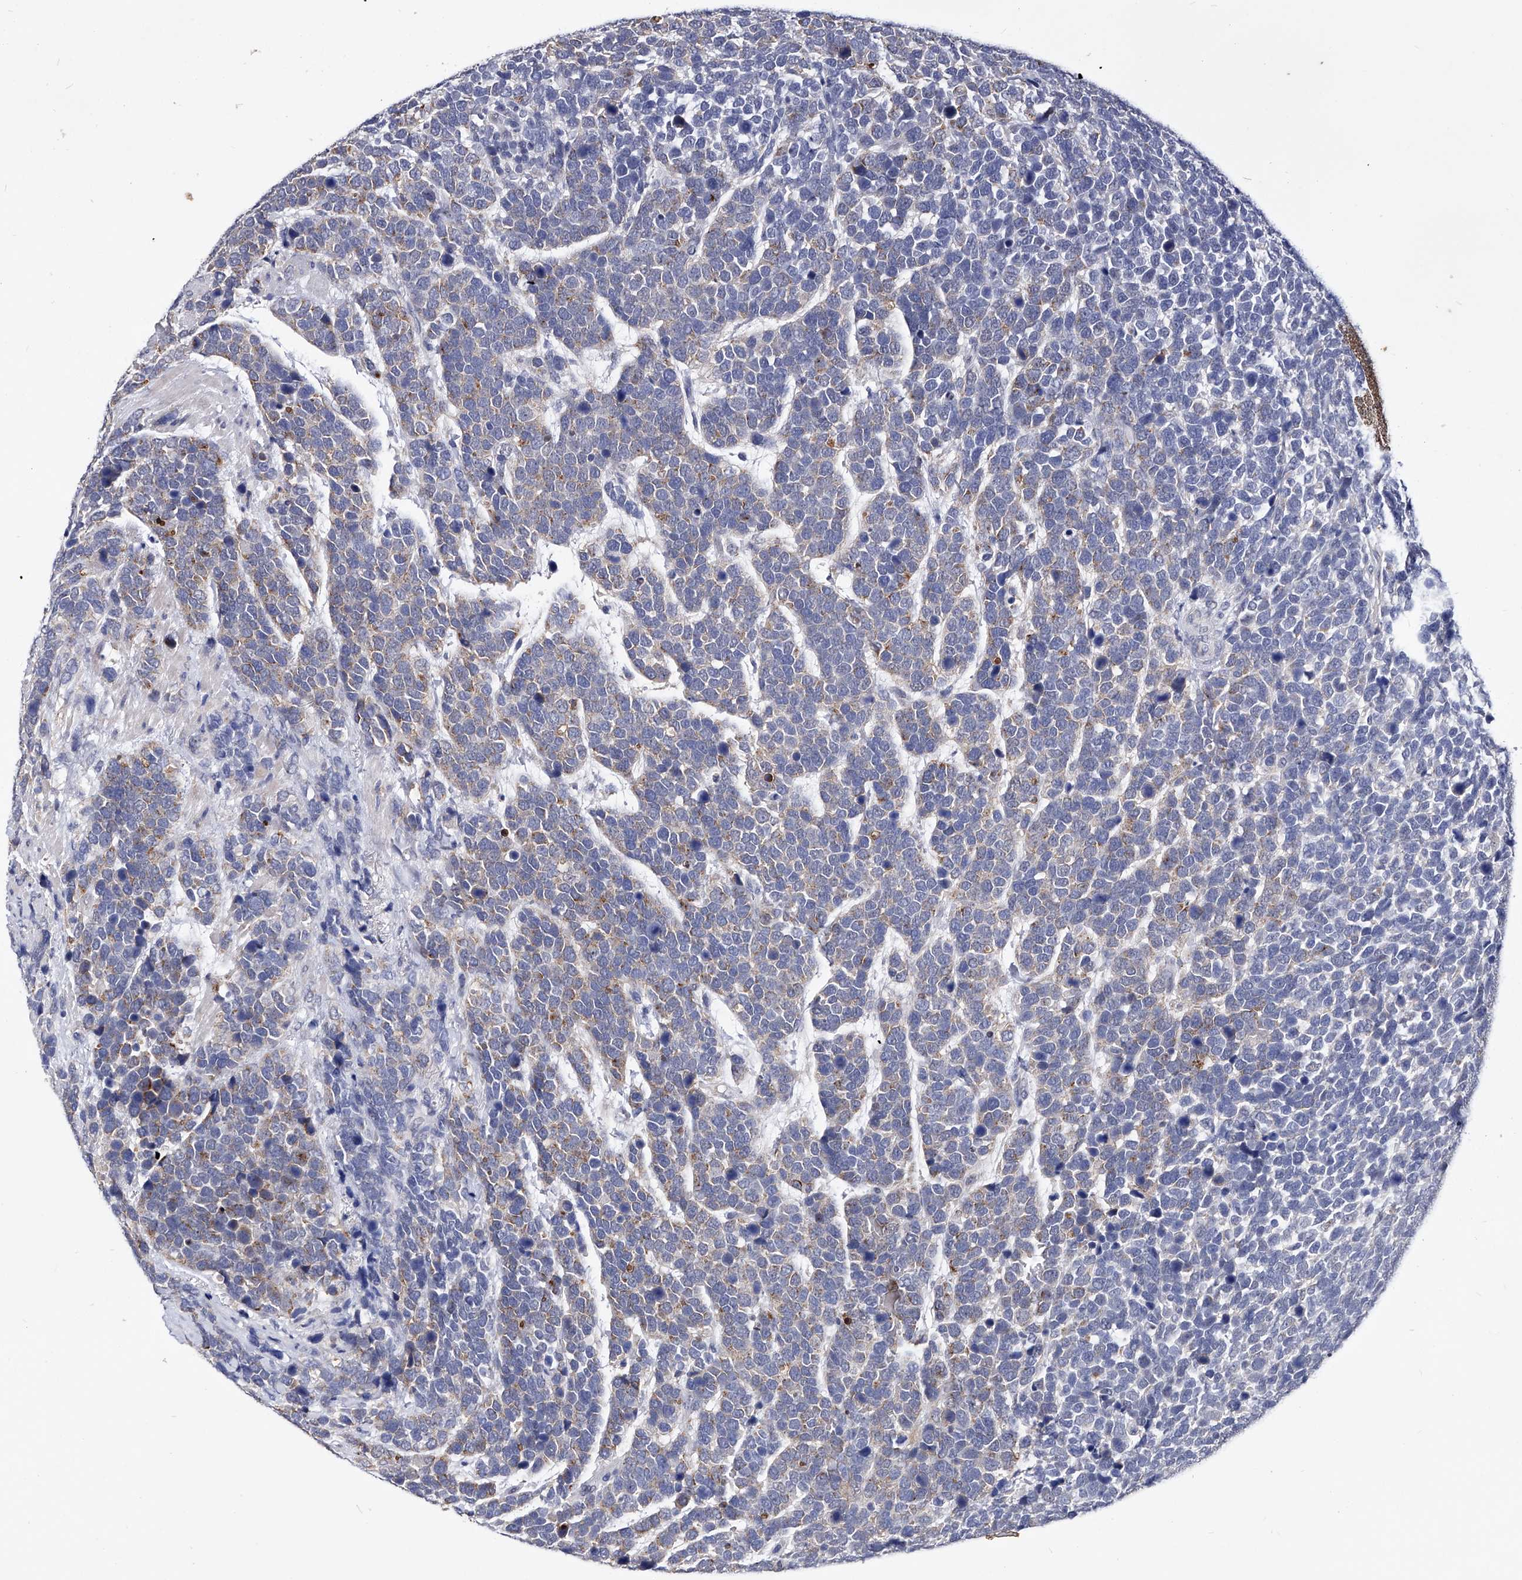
{"staining": {"intensity": "moderate", "quantity": "<25%", "location": "cytoplasmic/membranous"}, "tissue": "urothelial cancer", "cell_type": "Tumor cells", "image_type": "cancer", "snomed": [{"axis": "morphology", "description": "Urothelial carcinoma, High grade"}, {"axis": "topography", "description": "Urinary bladder"}], "caption": "Human high-grade urothelial carcinoma stained with a brown dye displays moderate cytoplasmic/membranous positive expression in approximately <25% of tumor cells.", "gene": "ZNF529", "patient": {"sex": "female", "age": 82}}